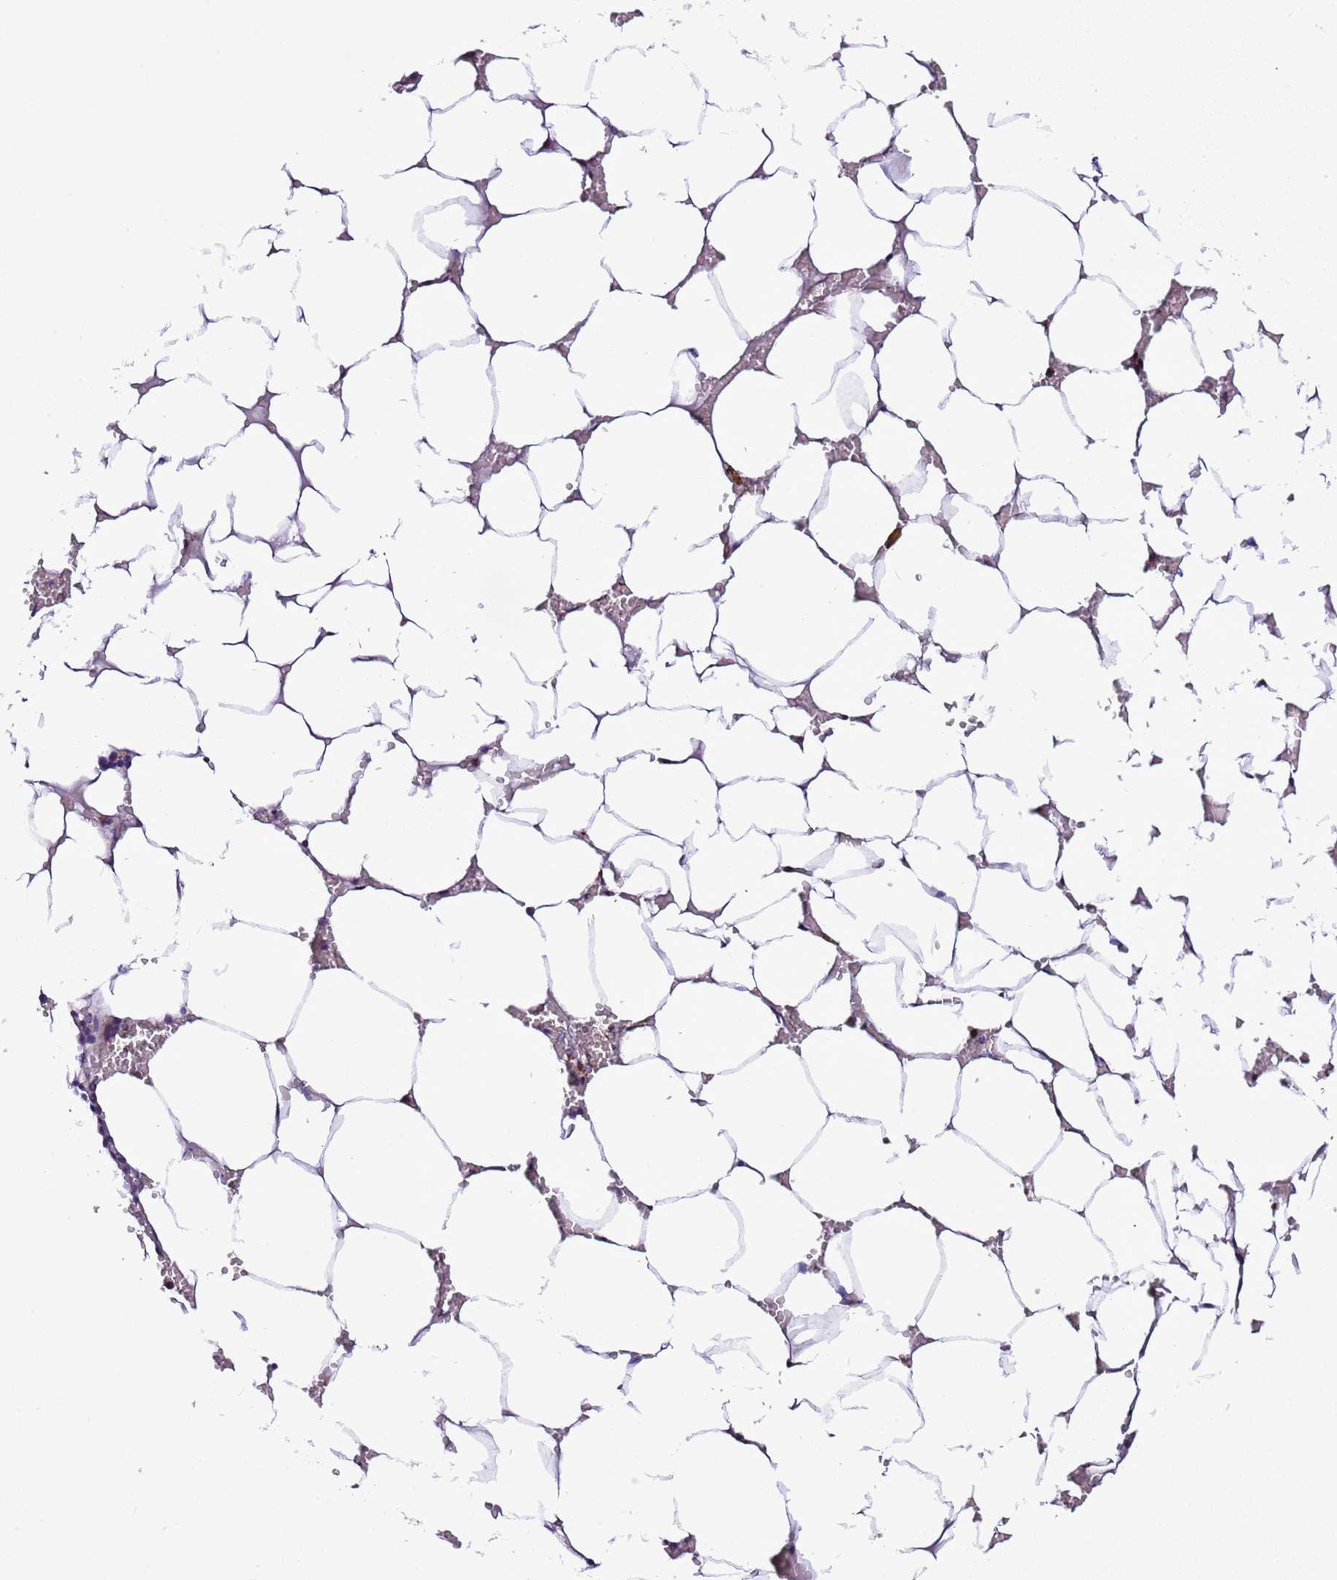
{"staining": {"intensity": "weak", "quantity": "<25%", "location": "cytoplasmic/membranous"}, "tissue": "bone marrow", "cell_type": "Hematopoietic cells", "image_type": "normal", "snomed": [{"axis": "morphology", "description": "Normal tissue, NOS"}, {"axis": "topography", "description": "Bone marrow"}], "caption": "Protein analysis of normal bone marrow displays no significant staining in hematopoietic cells.", "gene": "UEVLD", "patient": {"sex": "male", "age": 70}}